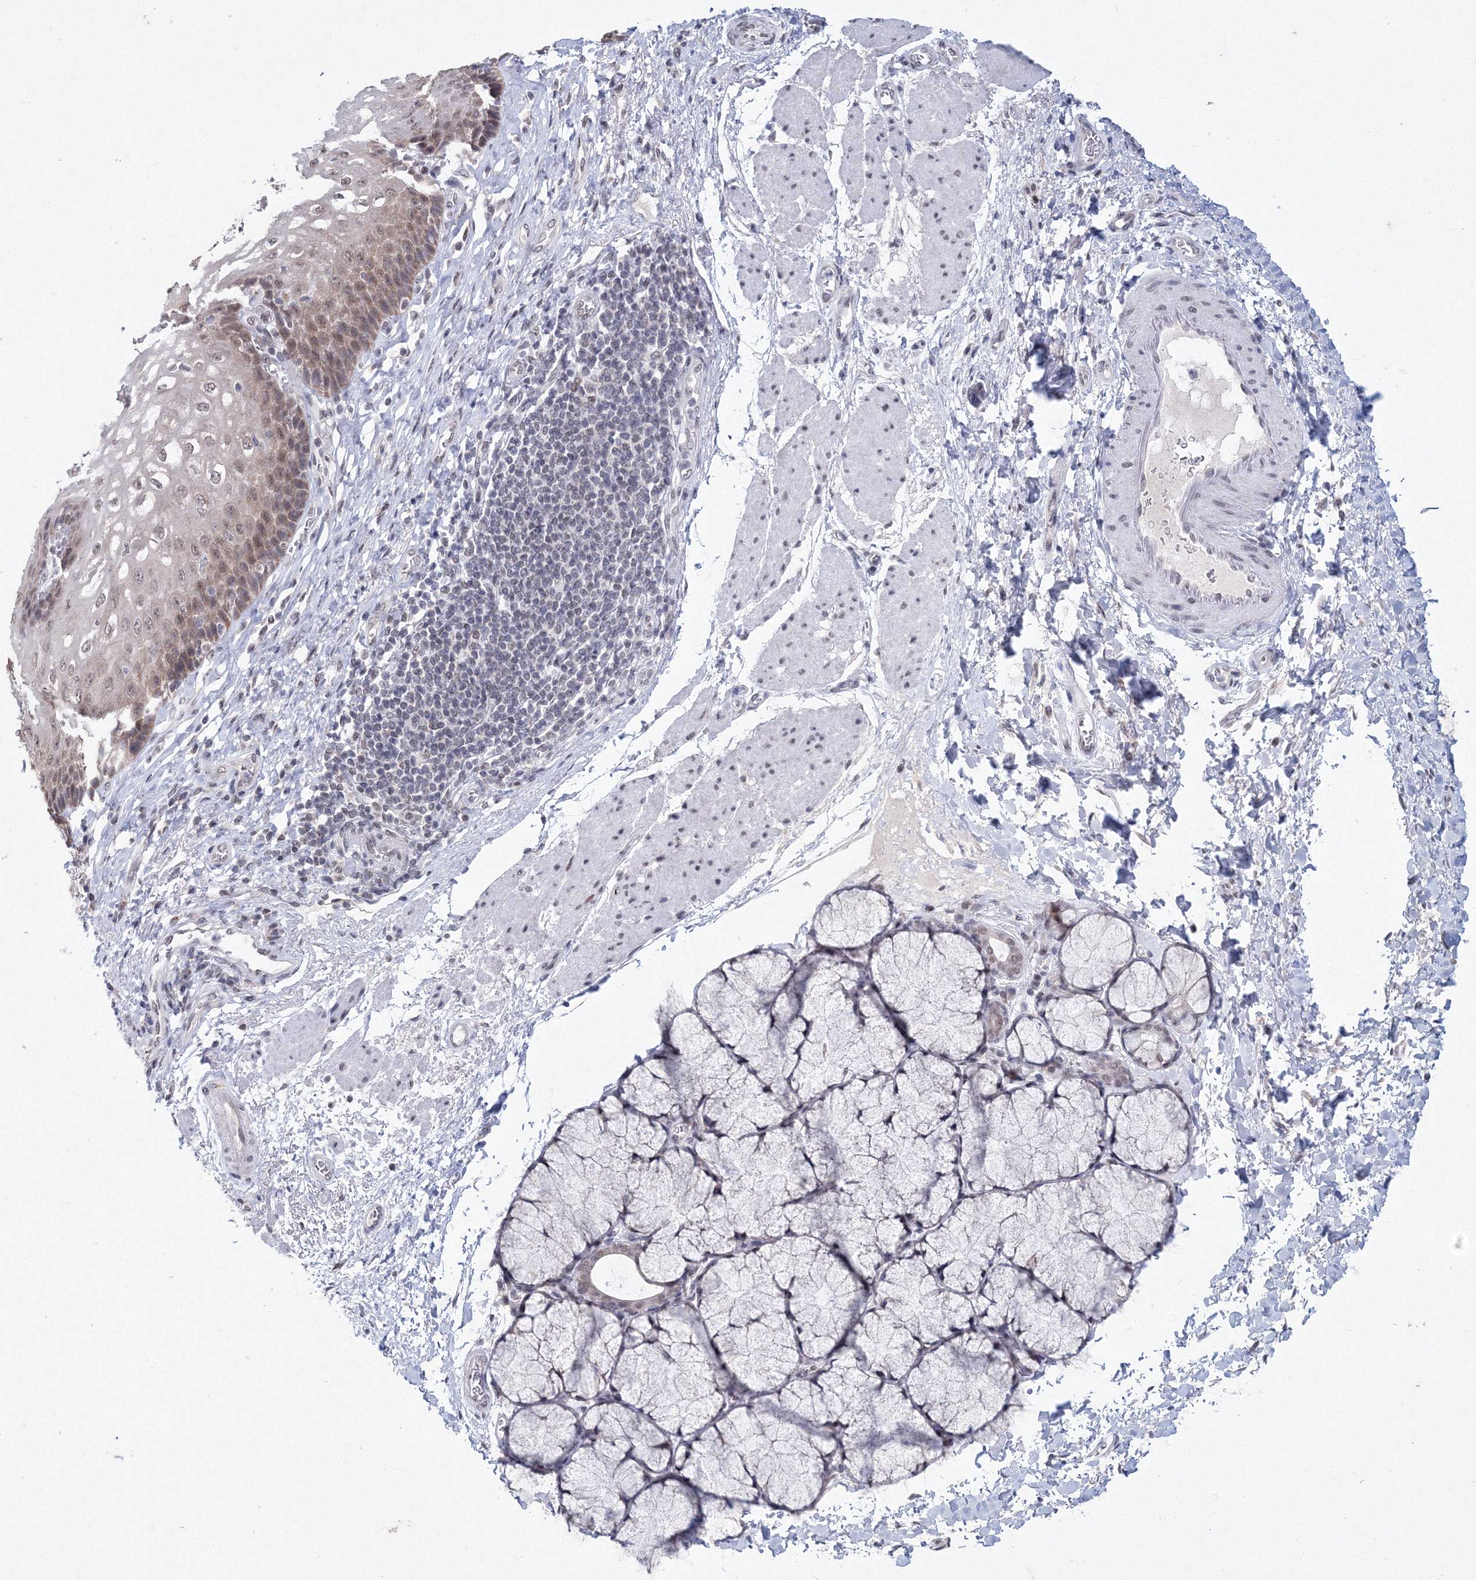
{"staining": {"intensity": "strong", "quantity": "25%-75%", "location": "nuclear"}, "tissue": "esophagus", "cell_type": "Squamous epithelial cells", "image_type": "normal", "snomed": [{"axis": "morphology", "description": "Normal tissue, NOS"}, {"axis": "topography", "description": "Esophagus"}], "caption": "Esophagus stained with DAB immunohistochemistry (IHC) exhibits high levels of strong nuclear staining in approximately 25%-75% of squamous epithelial cells.", "gene": "SF3B6", "patient": {"sex": "male", "age": 54}}